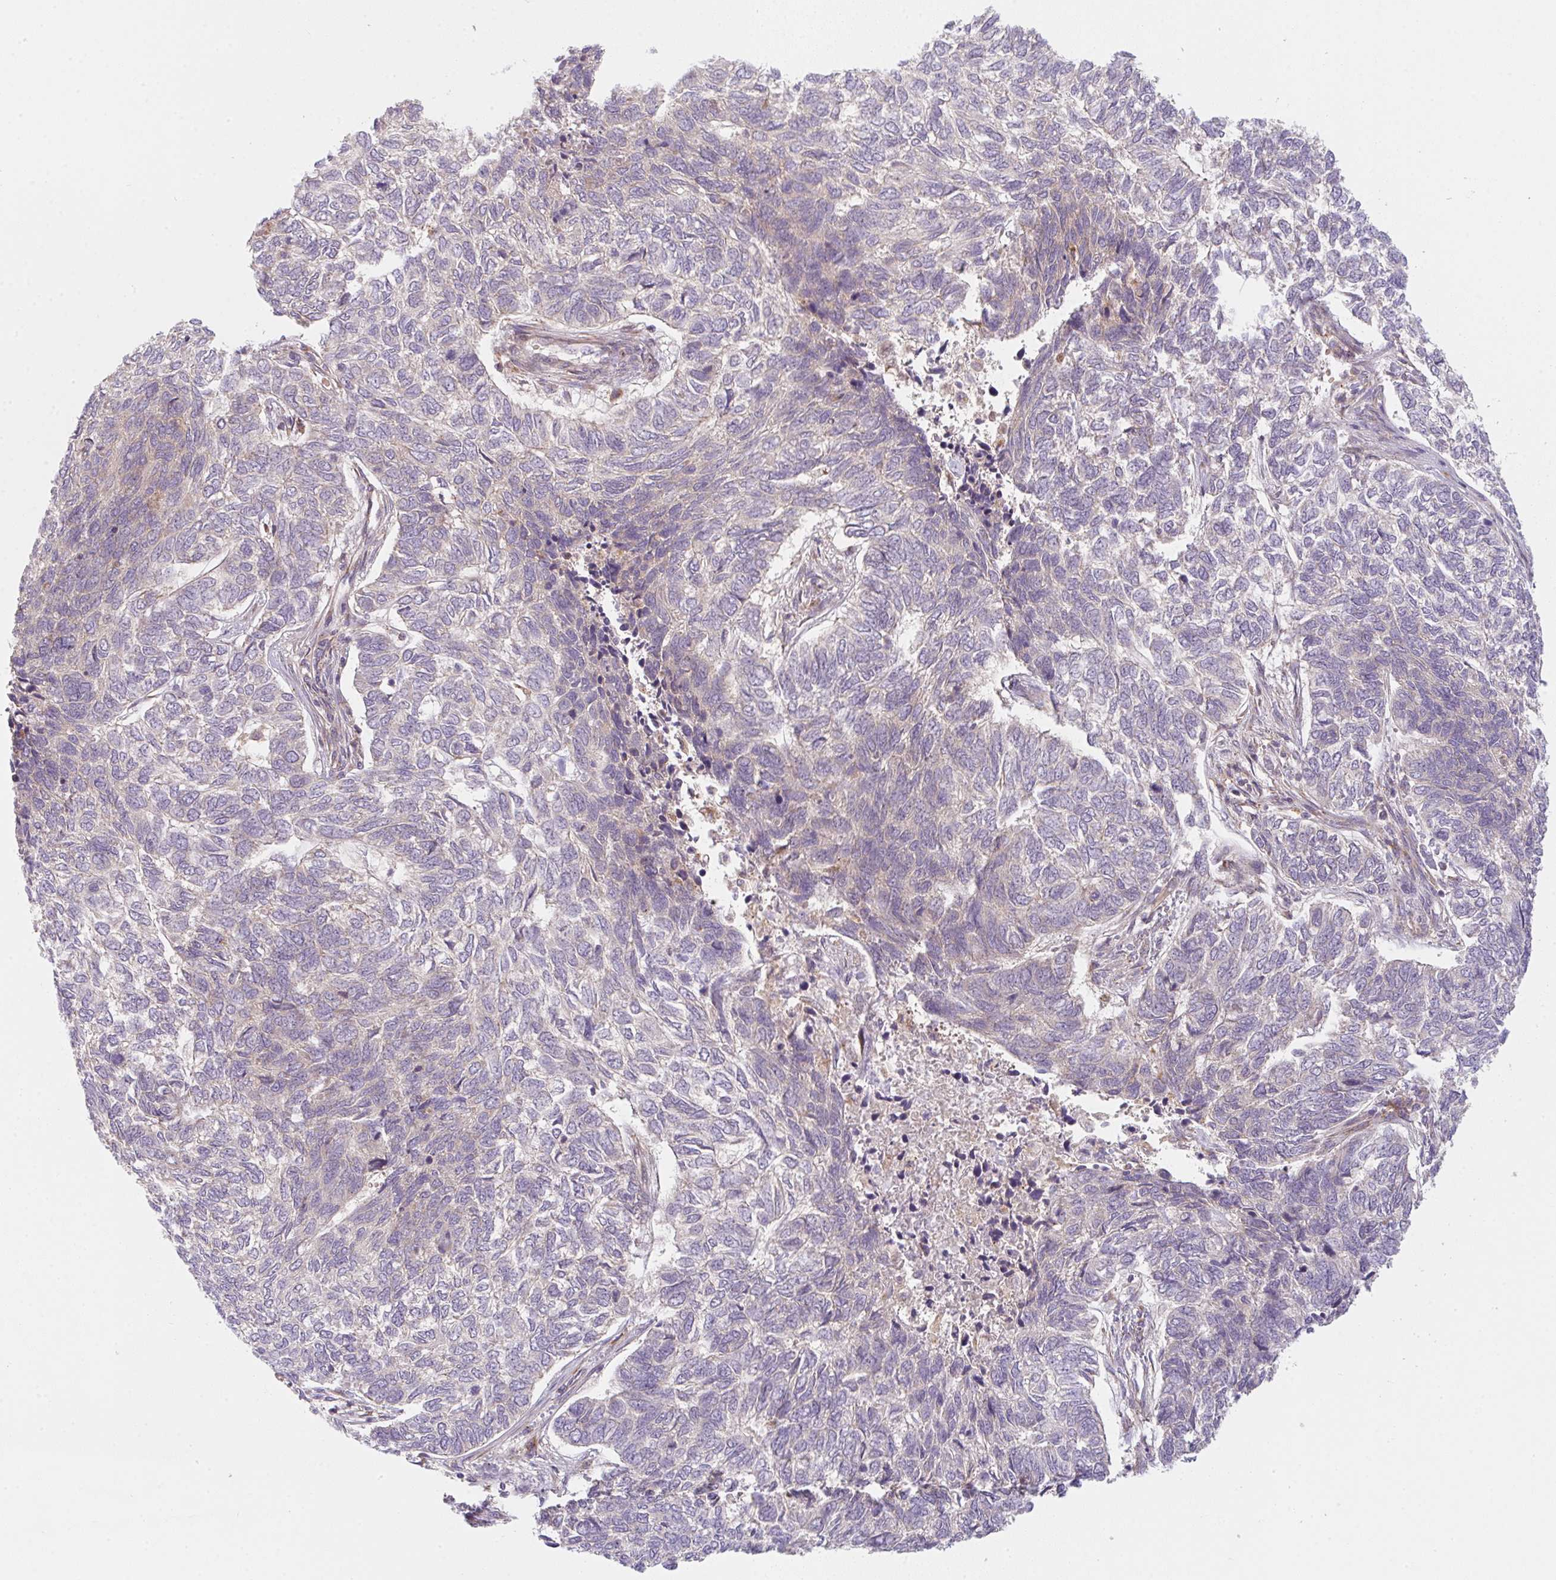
{"staining": {"intensity": "weak", "quantity": "<25%", "location": "cytoplasmic/membranous"}, "tissue": "skin cancer", "cell_type": "Tumor cells", "image_type": "cancer", "snomed": [{"axis": "morphology", "description": "Basal cell carcinoma"}, {"axis": "topography", "description": "Skin"}], "caption": "Immunohistochemical staining of human basal cell carcinoma (skin) shows no significant staining in tumor cells.", "gene": "GVQW3", "patient": {"sex": "female", "age": 65}}